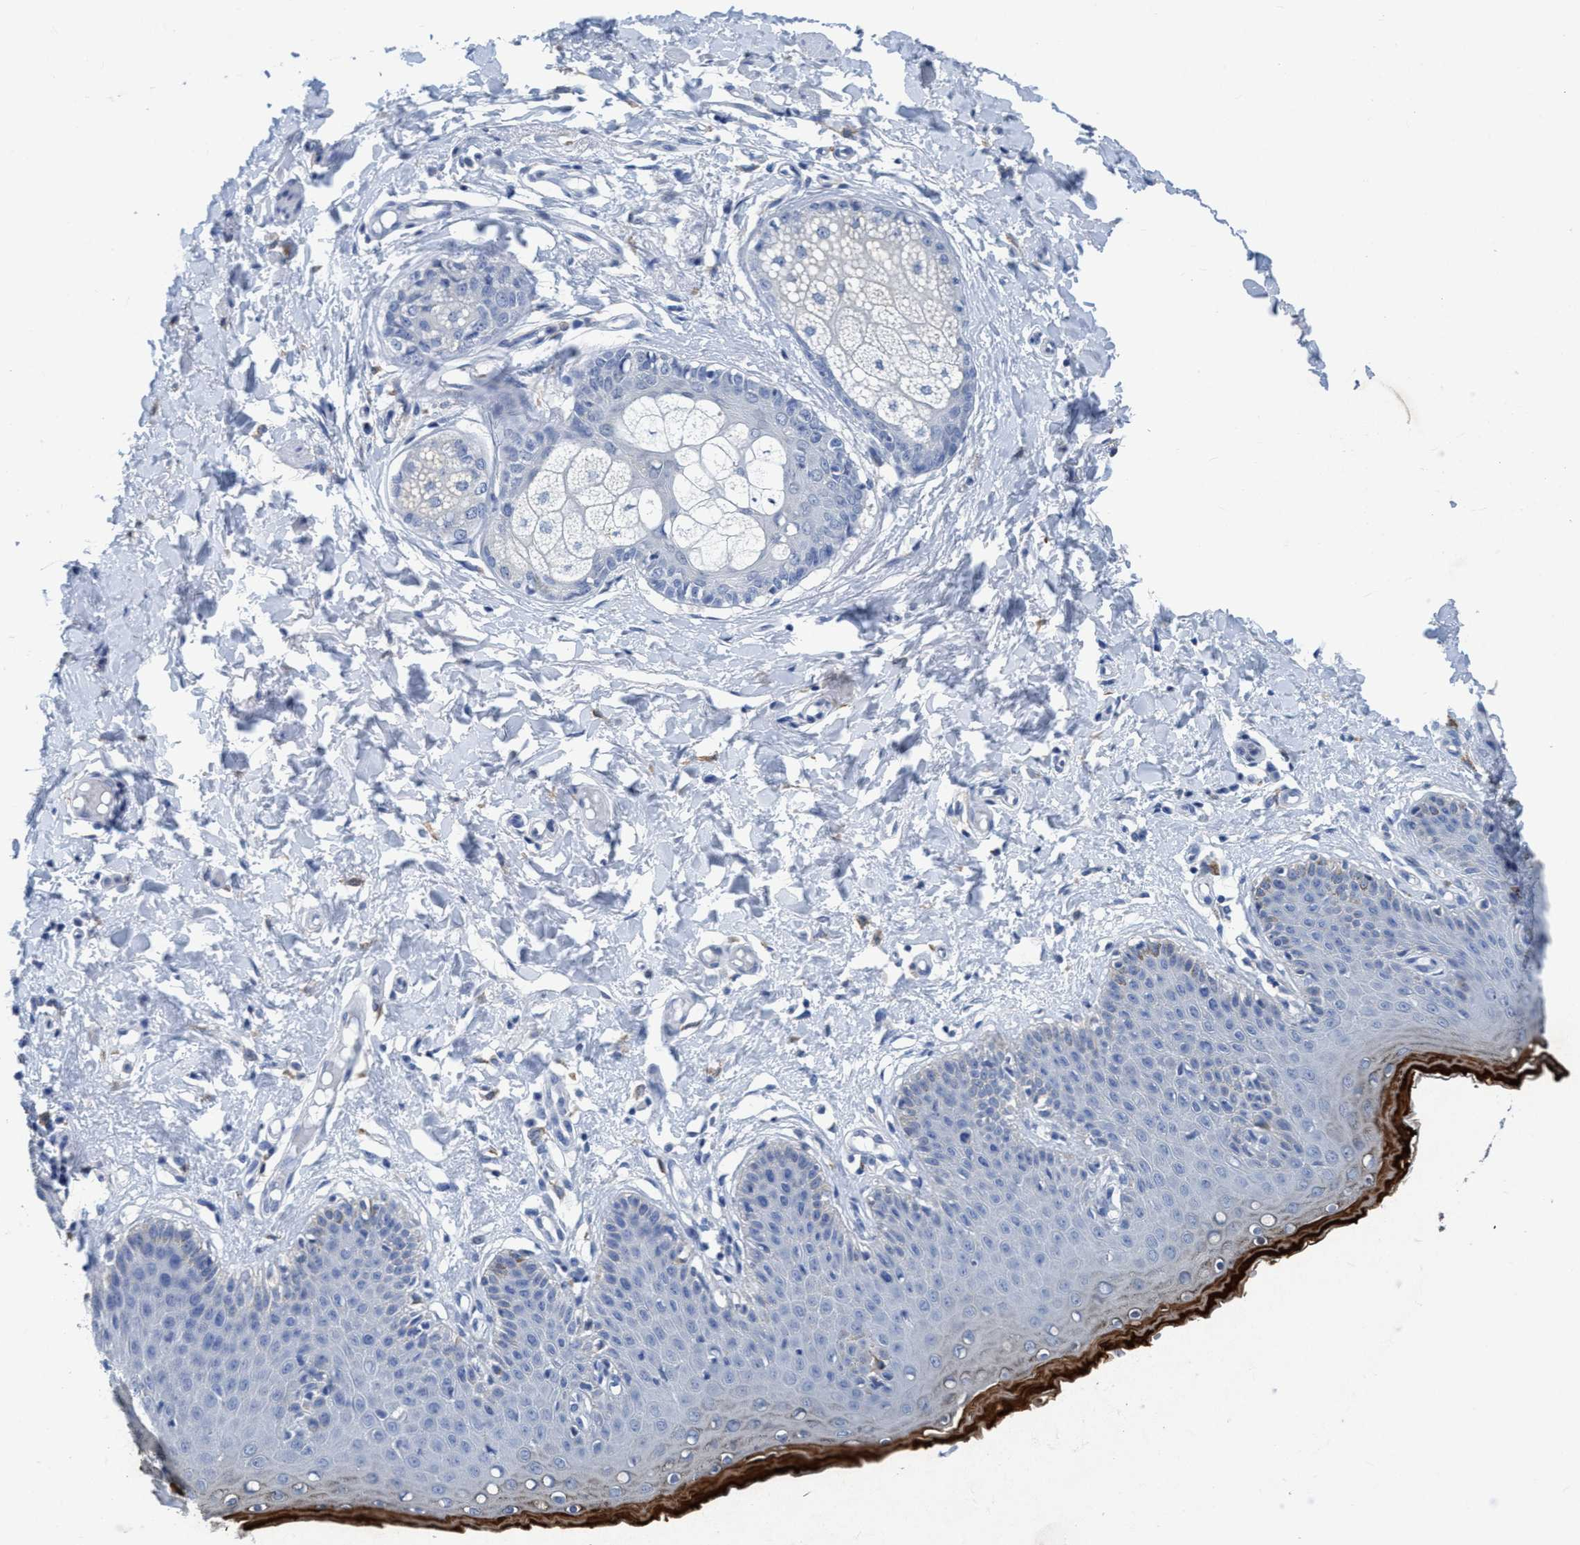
{"staining": {"intensity": "moderate", "quantity": "<25%", "location": "cytoplasmic/membranous"}, "tissue": "skin", "cell_type": "Epidermal cells", "image_type": "normal", "snomed": [{"axis": "morphology", "description": "Normal tissue, NOS"}, {"axis": "topography", "description": "Vulva"}], "caption": "The micrograph exhibits staining of benign skin, revealing moderate cytoplasmic/membranous protein positivity (brown color) within epidermal cells. (DAB IHC with brightfield microscopy, high magnification).", "gene": "DNAI1", "patient": {"sex": "female", "age": 66}}